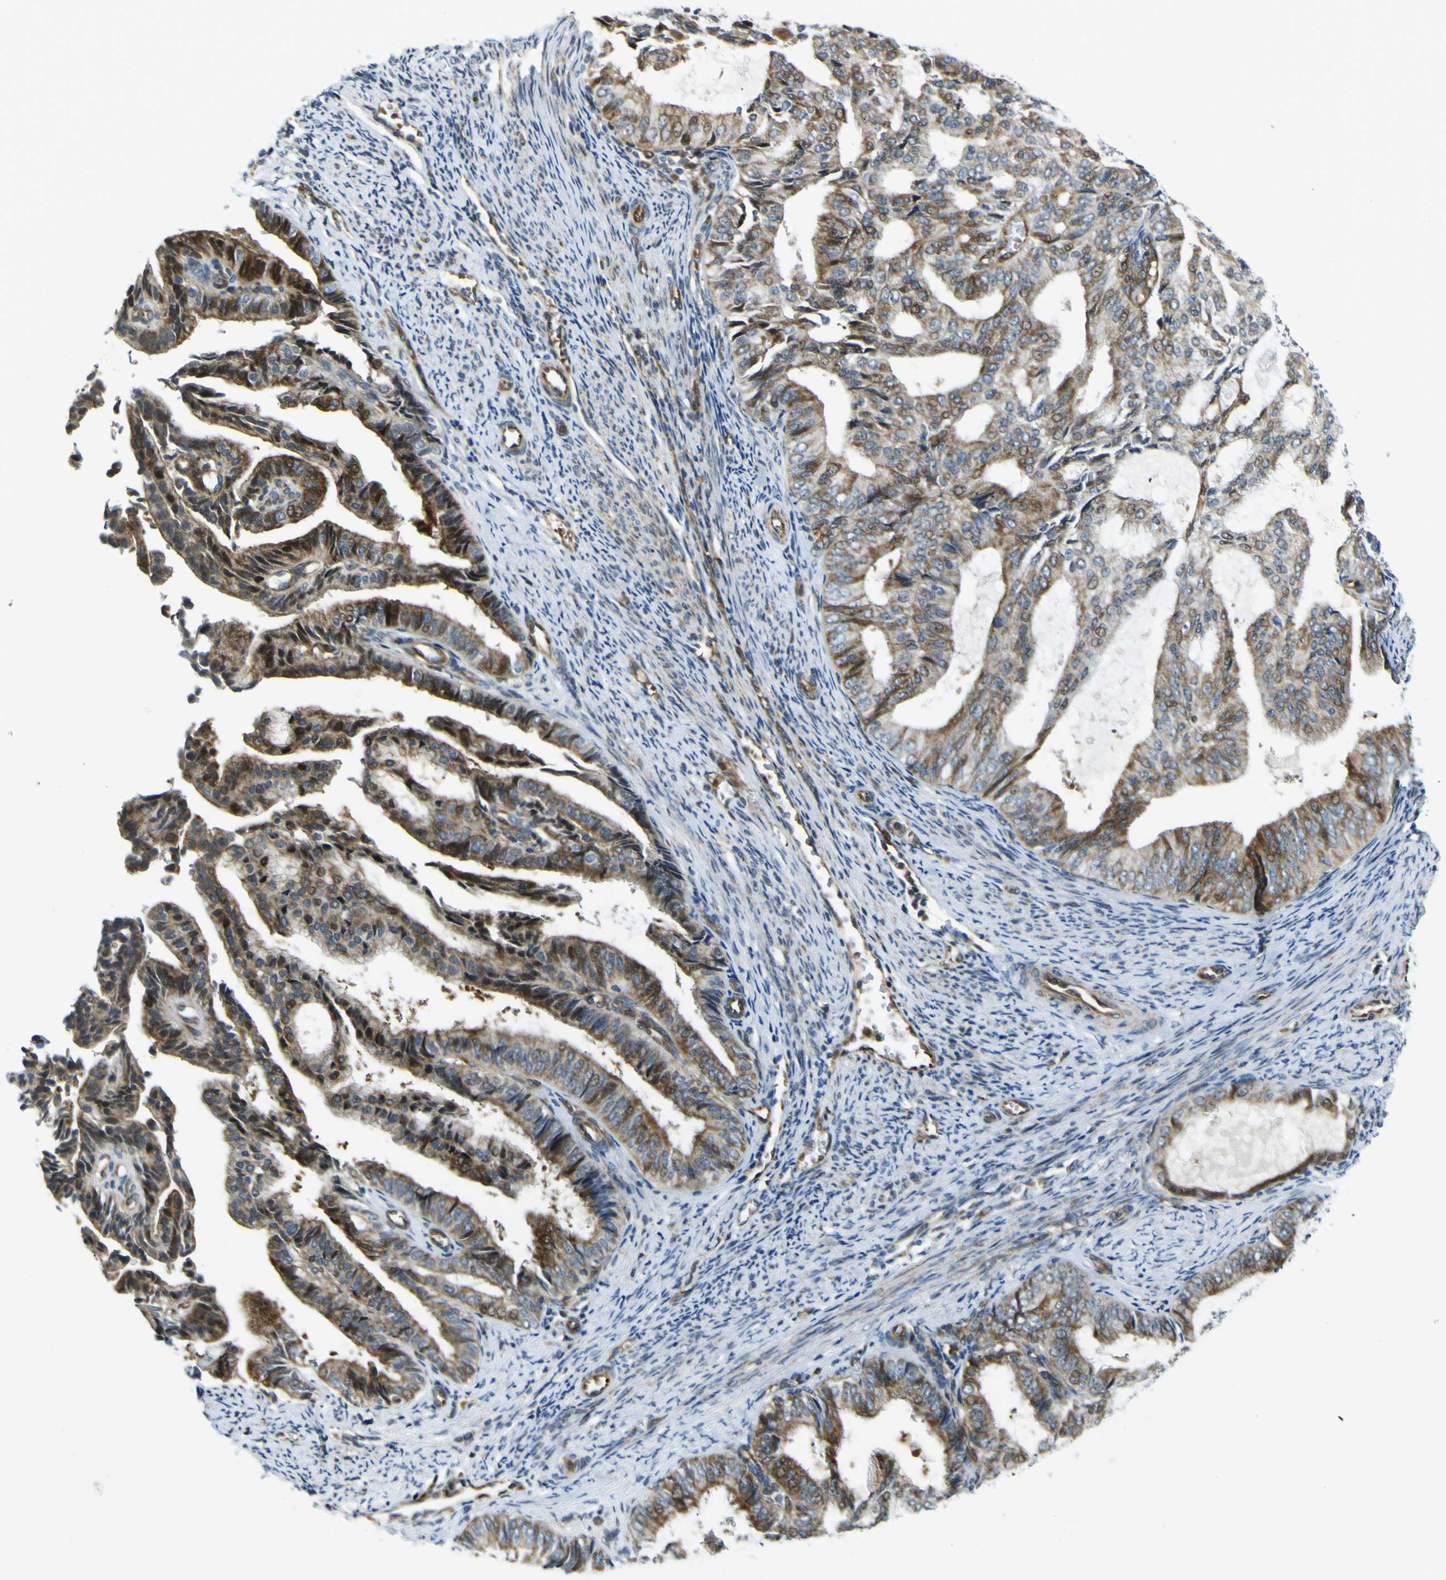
{"staining": {"intensity": "strong", "quantity": ">75%", "location": "cytoplasmic/membranous"}, "tissue": "endometrial cancer", "cell_type": "Tumor cells", "image_type": "cancer", "snomed": [{"axis": "morphology", "description": "Adenocarcinoma, NOS"}, {"axis": "topography", "description": "Endometrium"}], "caption": "Immunohistochemistry histopathology image of human endometrial cancer stained for a protein (brown), which reveals high levels of strong cytoplasmic/membranous staining in about >75% of tumor cells.", "gene": "KDM7A", "patient": {"sex": "female", "age": 58}}